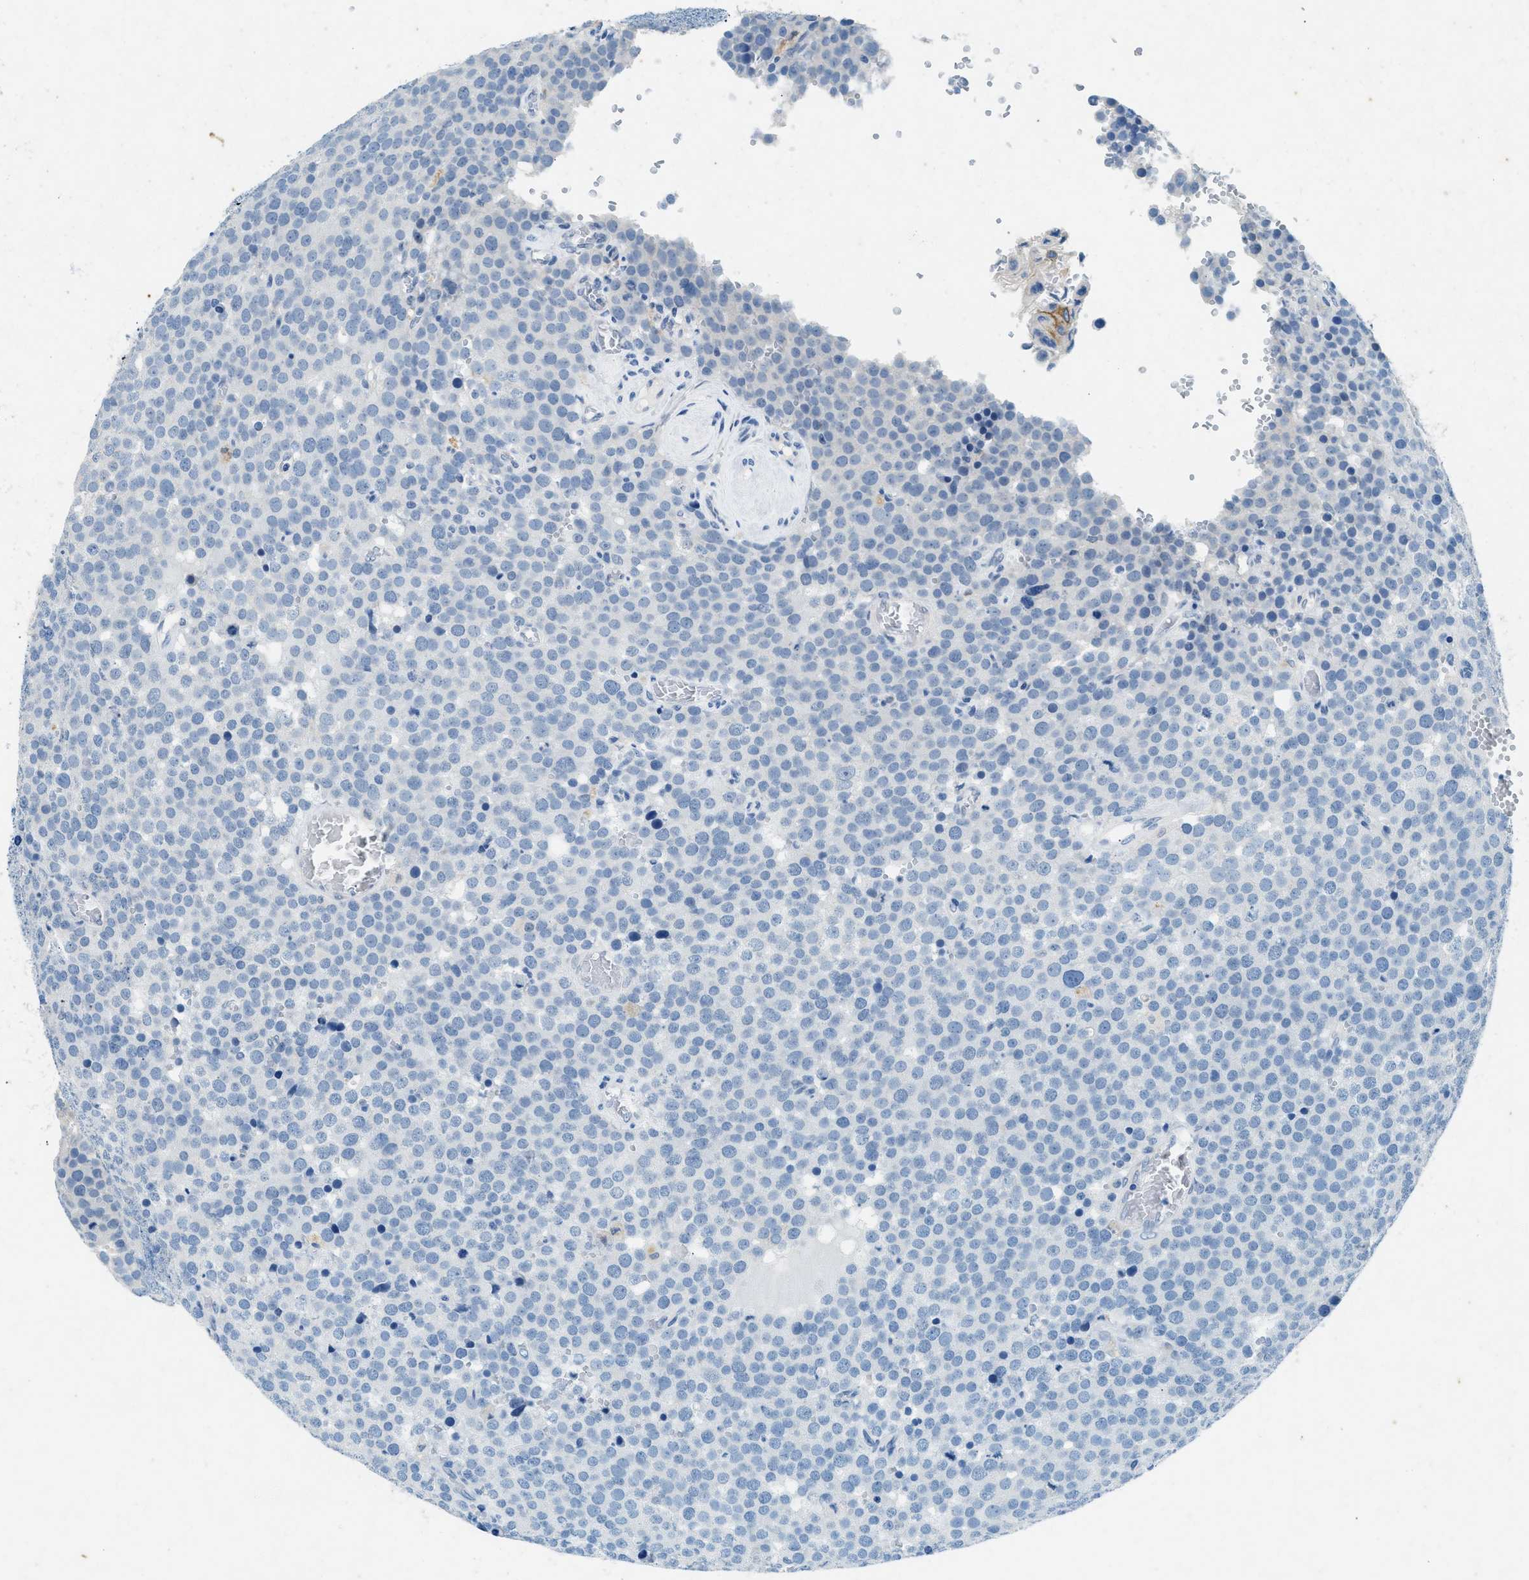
{"staining": {"intensity": "negative", "quantity": "none", "location": "none"}, "tissue": "testis cancer", "cell_type": "Tumor cells", "image_type": "cancer", "snomed": [{"axis": "morphology", "description": "Normal tissue, NOS"}, {"axis": "morphology", "description": "Seminoma, NOS"}, {"axis": "topography", "description": "Testis"}], "caption": "Protein analysis of testis cancer displays no significant expression in tumor cells.", "gene": "CFAP20", "patient": {"sex": "male", "age": 71}}